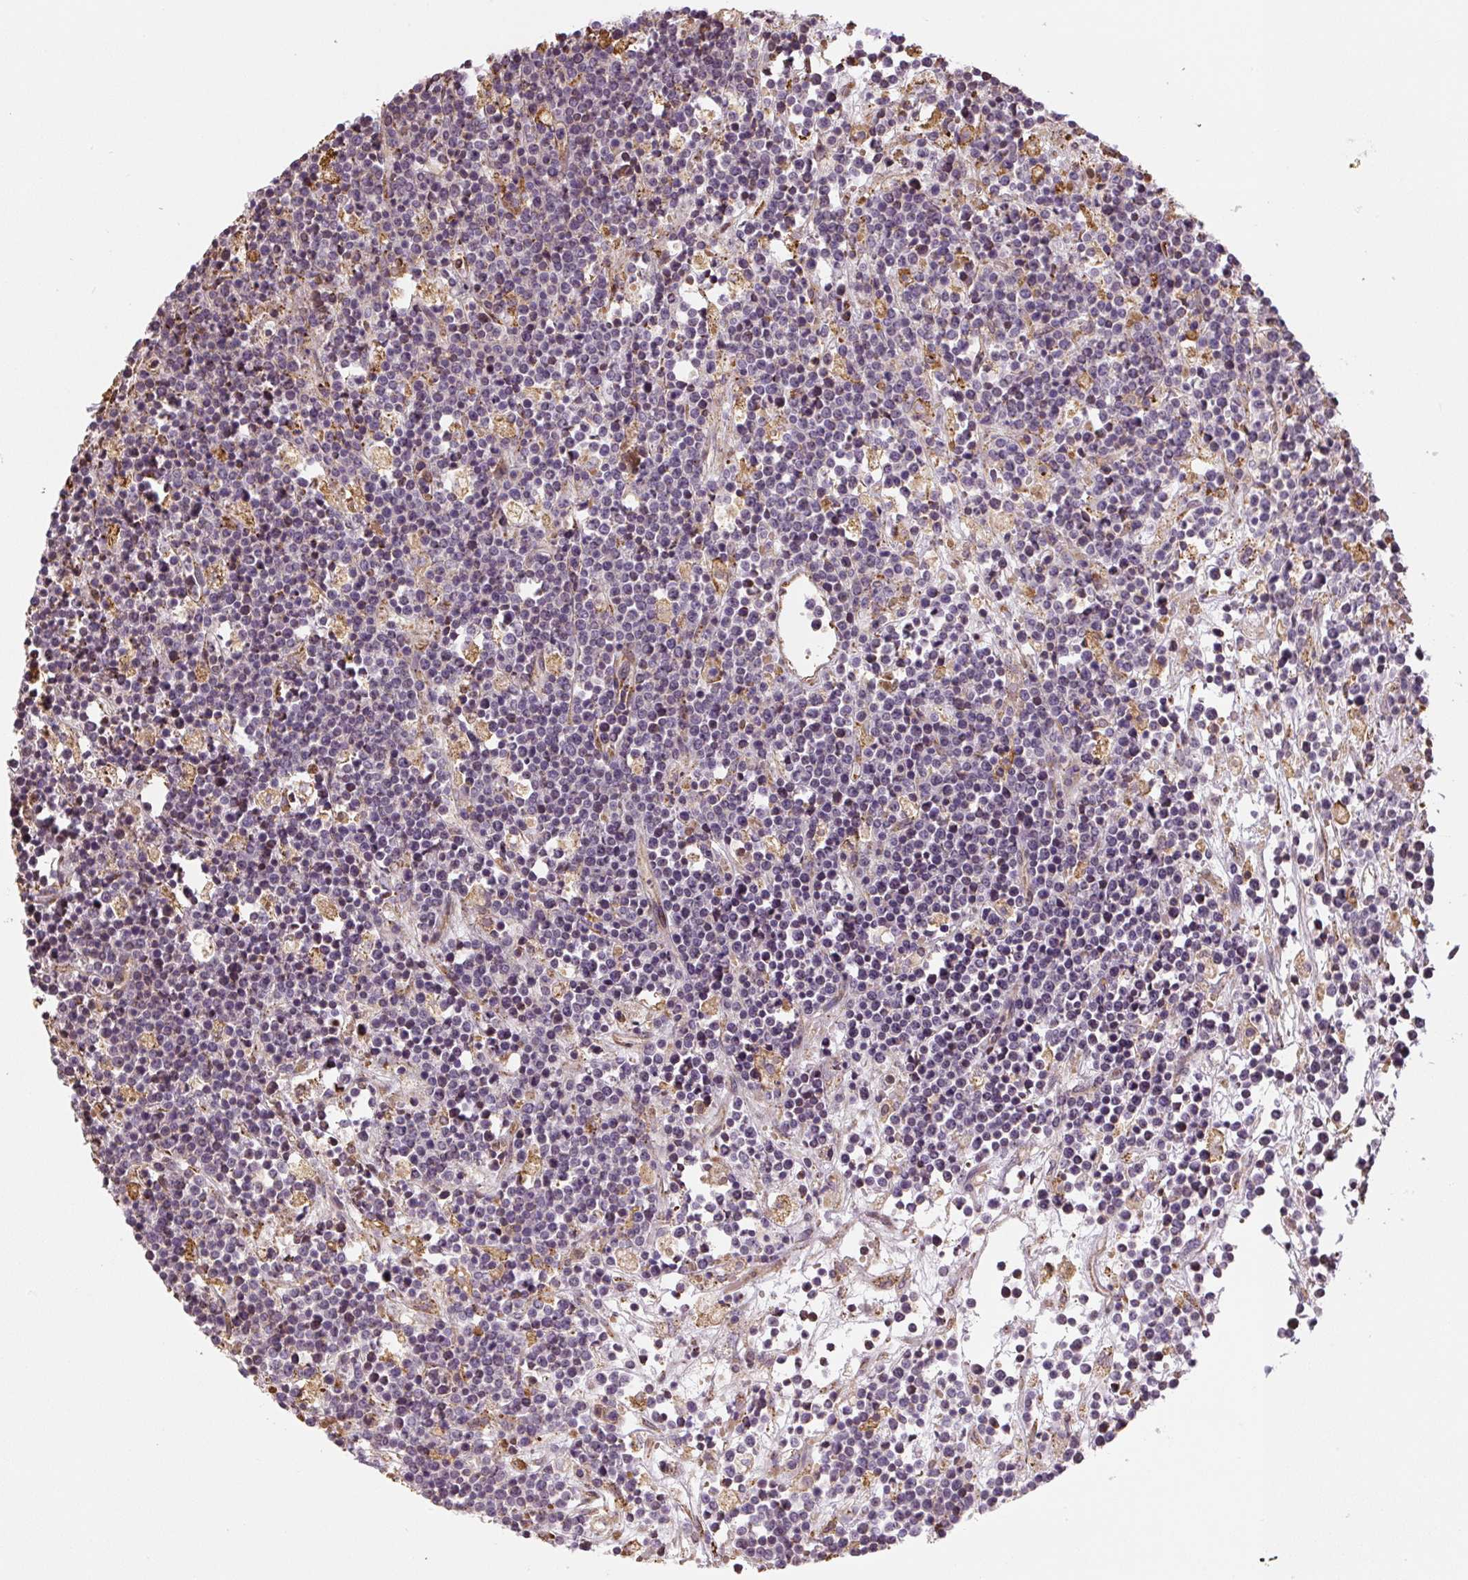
{"staining": {"intensity": "negative", "quantity": "none", "location": "none"}, "tissue": "lymphoma", "cell_type": "Tumor cells", "image_type": "cancer", "snomed": [{"axis": "morphology", "description": "Malignant lymphoma, non-Hodgkin's type, High grade"}, {"axis": "topography", "description": "Ovary"}], "caption": "Immunohistochemistry (IHC) micrograph of neoplastic tissue: human lymphoma stained with DAB (3,3'-diaminobenzidine) exhibits no significant protein expression in tumor cells. The staining was performed using DAB (3,3'-diaminobenzidine) to visualize the protein expression in brown, while the nuclei were stained in blue with hematoxylin (Magnification: 20x).", "gene": "RASA1", "patient": {"sex": "female", "age": 56}}